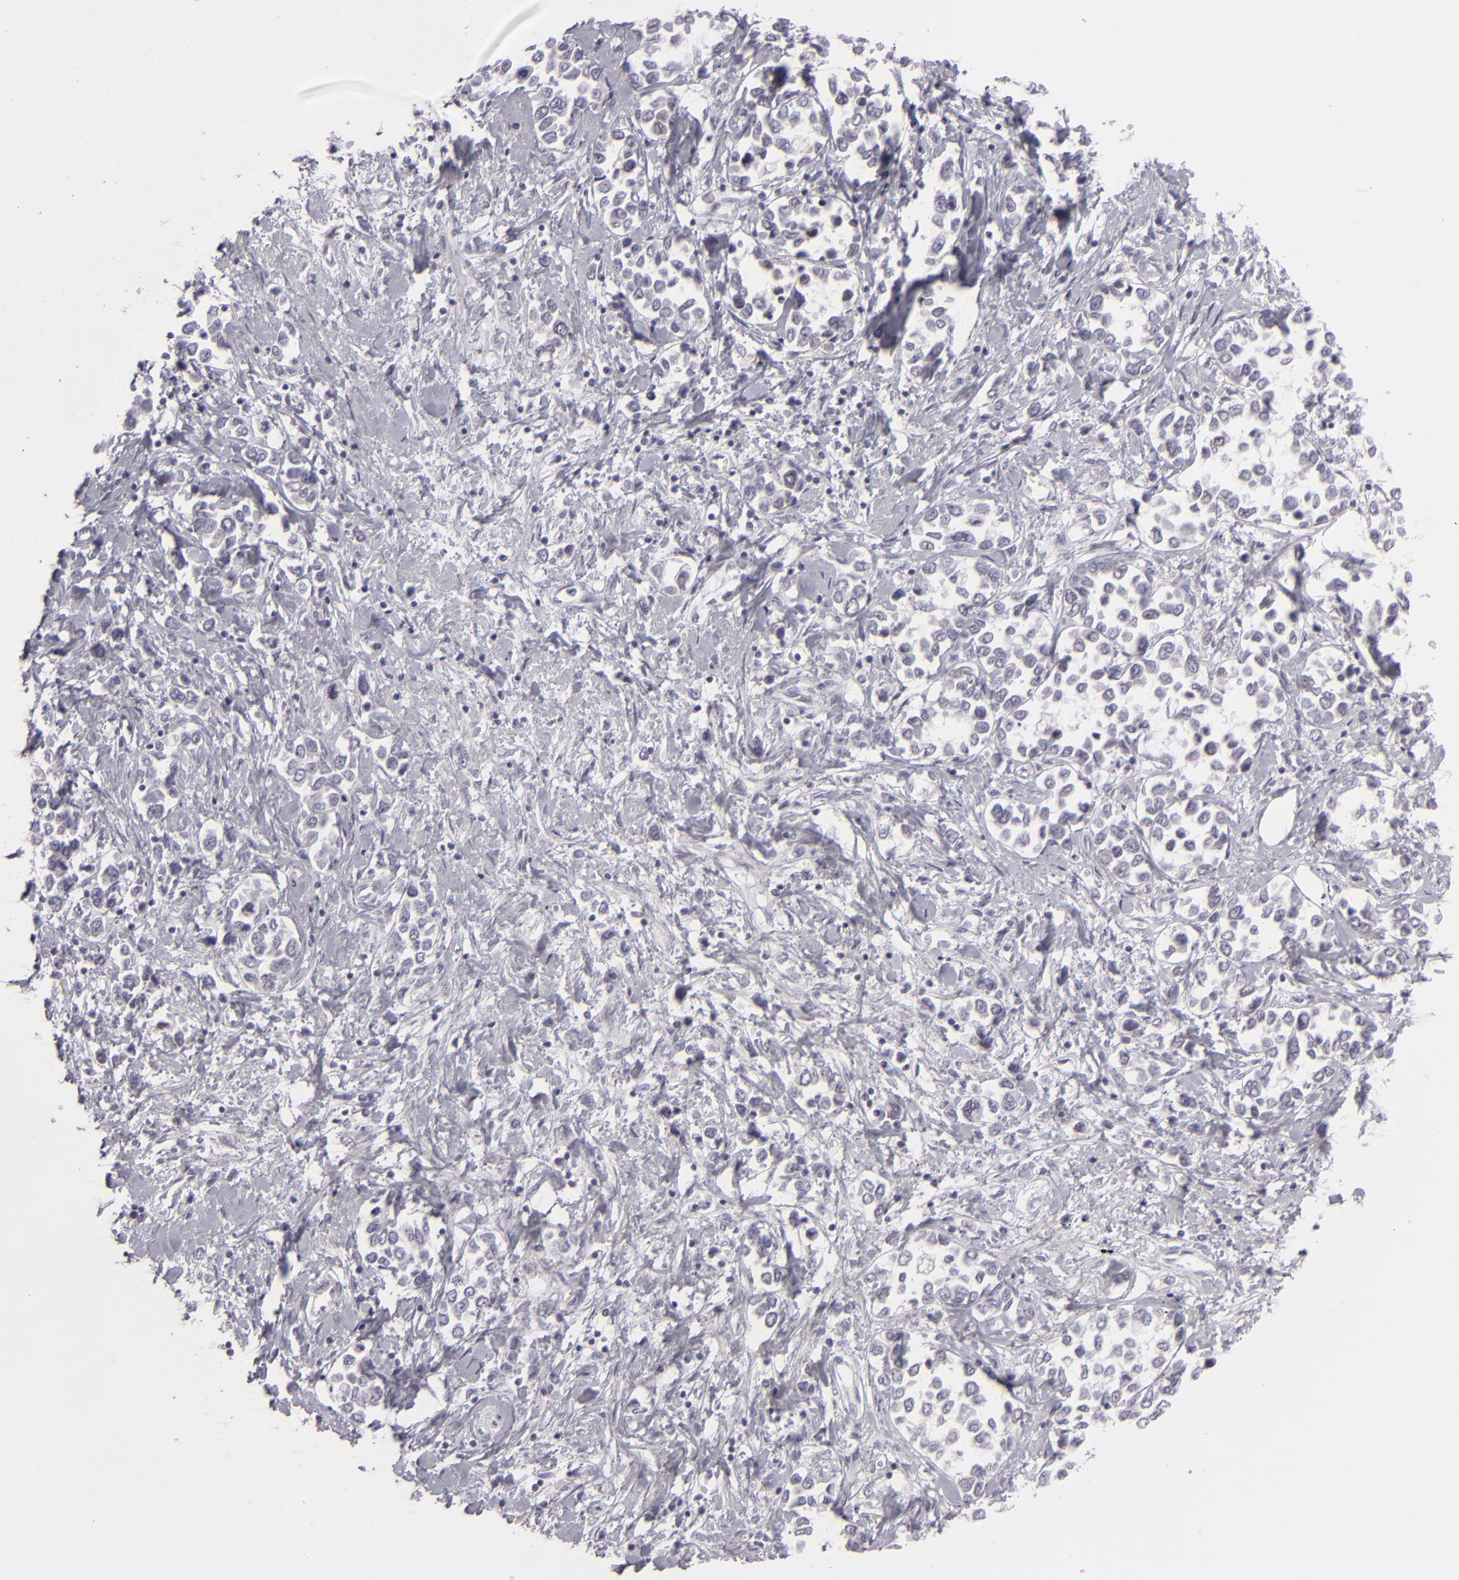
{"staining": {"intensity": "negative", "quantity": "none", "location": "none"}, "tissue": "stomach cancer", "cell_type": "Tumor cells", "image_type": "cancer", "snomed": [{"axis": "morphology", "description": "Adenocarcinoma, NOS"}, {"axis": "topography", "description": "Stomach, upper"}], "caption": "Tumor cells show no significant protein staining in stomach cancer (adenocarcinoma).", "gene": "CDX2", "patient": {"sex": "male", "age": 76}}